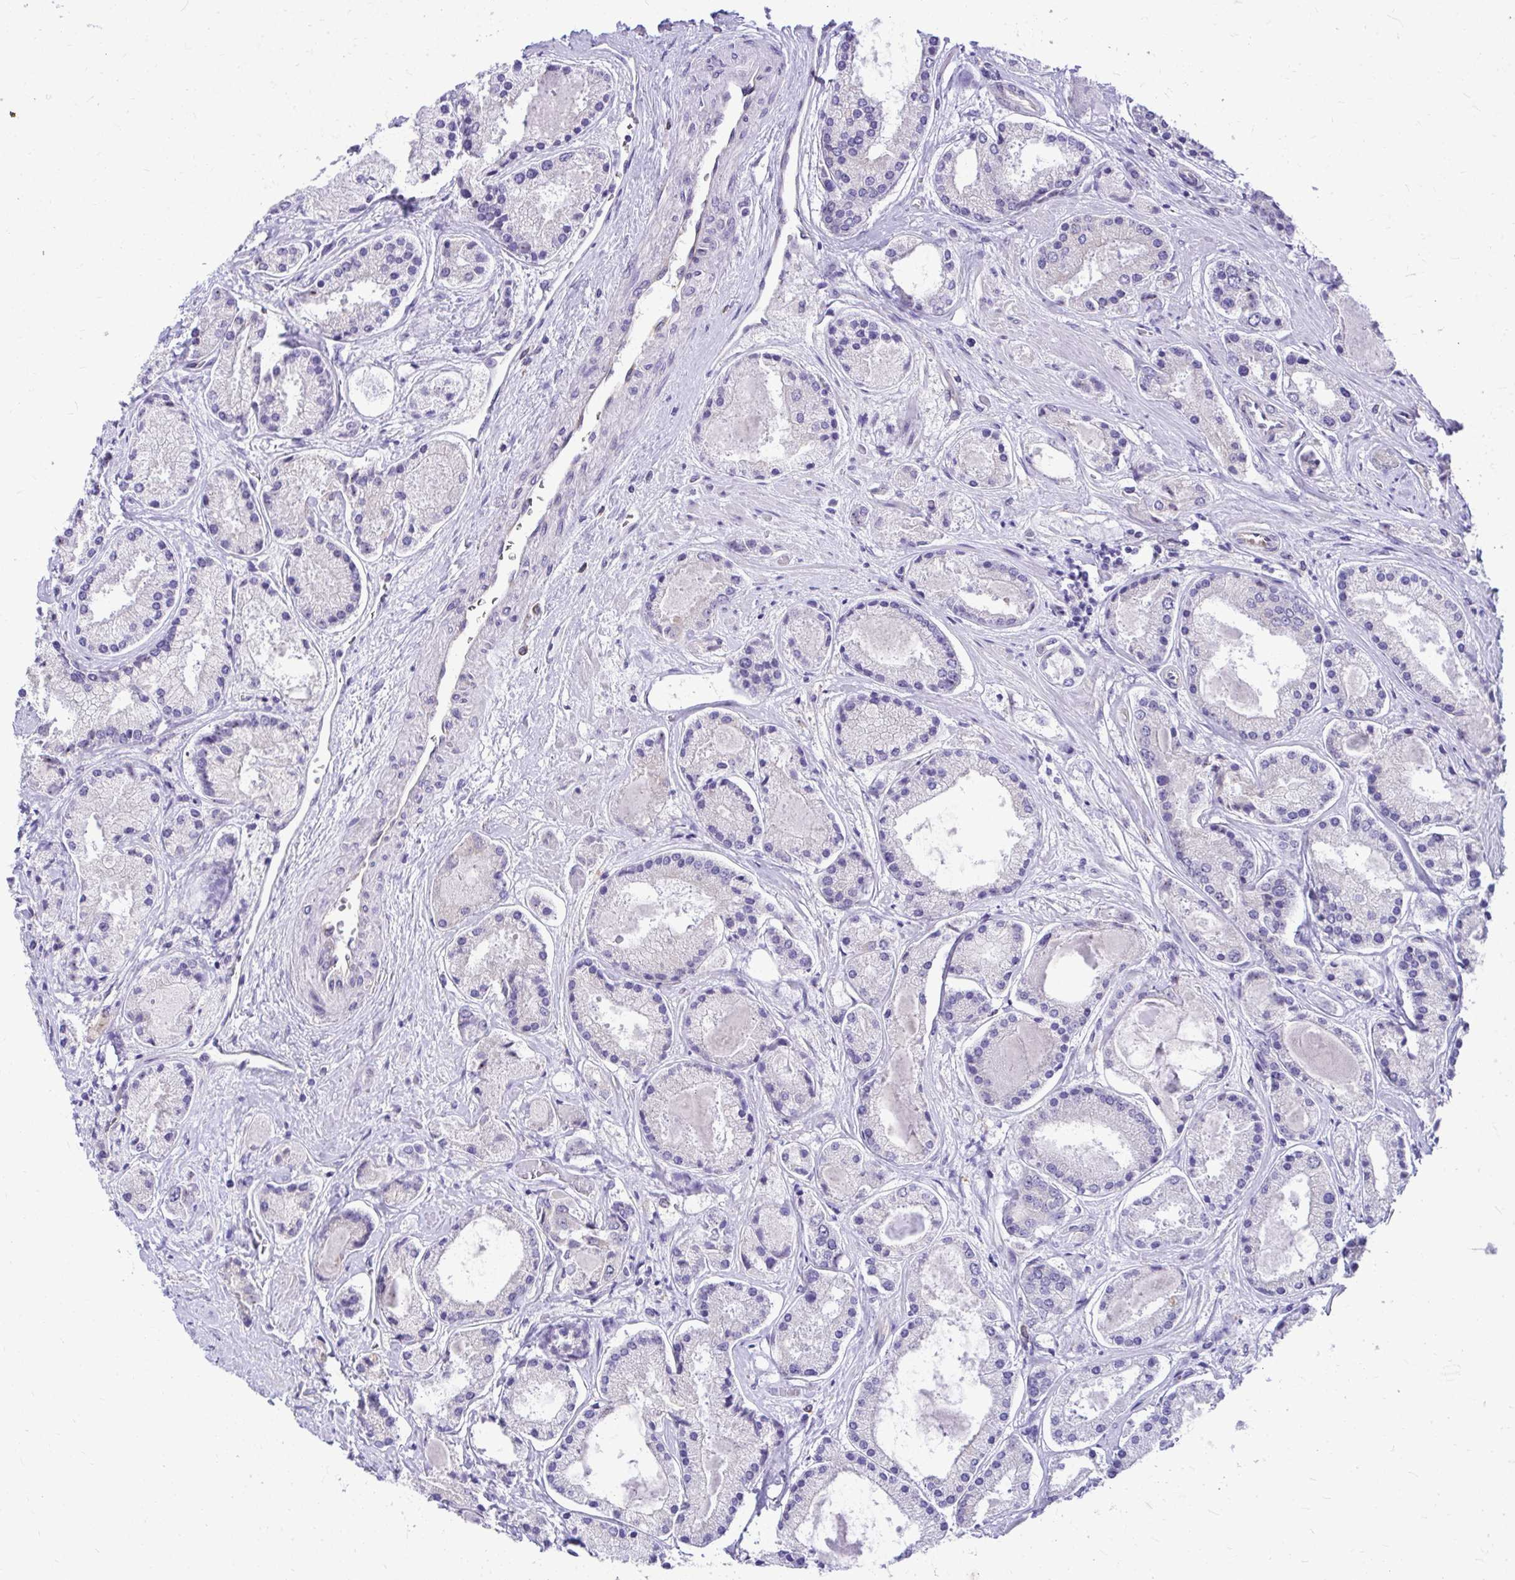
{"staining": {"intensity": "weak", "quantity": "<25%", "location": "cytoplasmic/membranous"}, "tissue": "prostate cancer", "cell_type": "Tumor cells", "image_type": "cancer", "snomed": [{"axis": "morphology", "description": "Adenocarcinoma, High grade"}, {"axis": "topography", "description": "Prostate"}], "caption": "Tumor cells are negative for brown protein staining in prostate cancer.", "gene": "NIFK", "patient": {"sex": "male", "age": 67}}